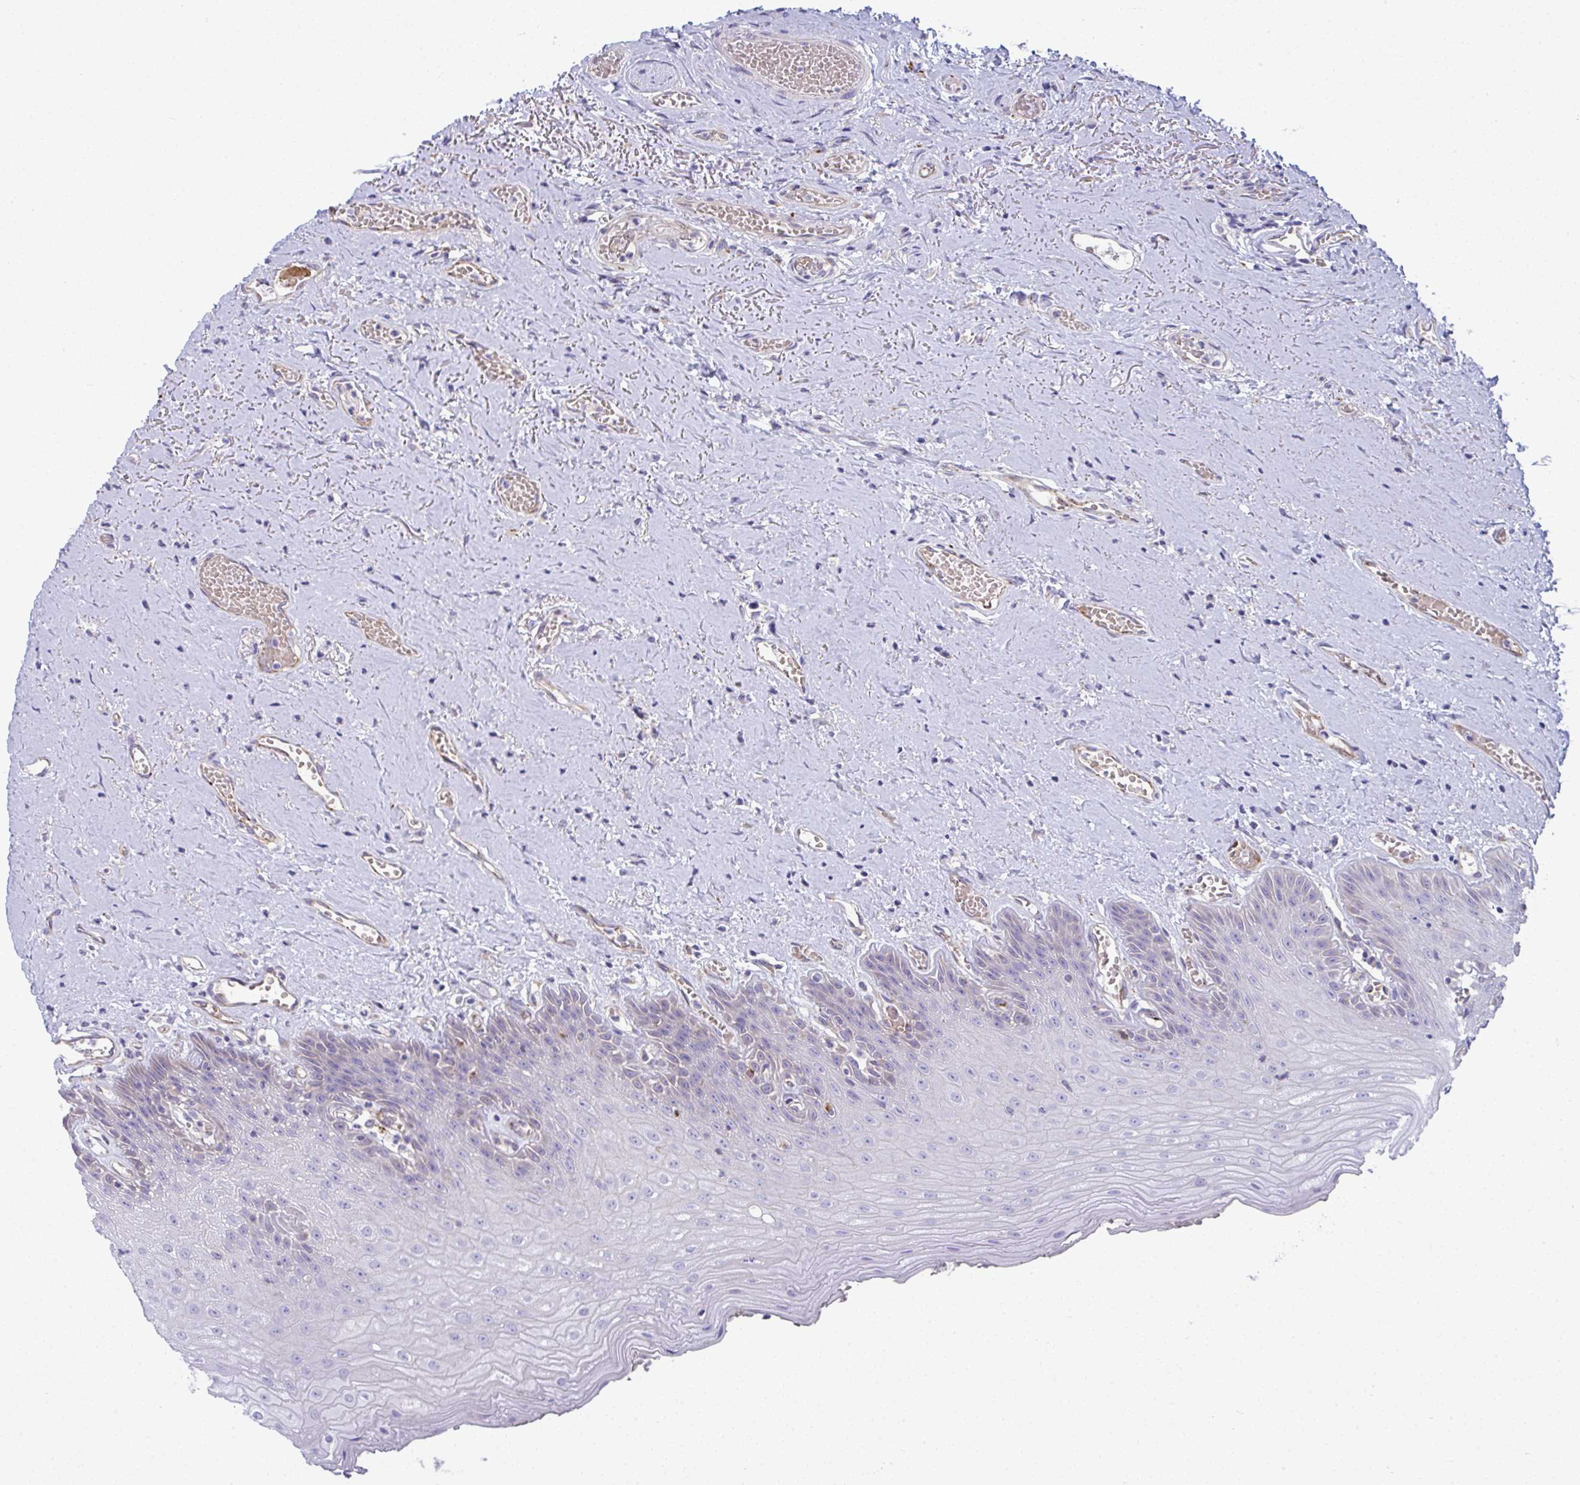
{"staining": {"intensity": "negative", "quantity": "none", "location": "none"}, "tissue": "oral mucosa", "cell_type": "Squamous epithelial cells", "image_type": "normal", "snomed": [{"axis": "morphology", "description": "Normal tissue, NOS"}, {"axis": "morphology", "description": "Squamous cell carcinoma, NOS"}, {"axis": "topography", "description": "Oral tissue"}, {"axis": "topography", "description": "Peripheral nerve tissue"}, {"axis": "topography", "description": "Head-Neck"}], "caption": "Immunohistochemistry of benign oral mucosa demonstrates no positivity in squamous epithelial cells. (DAB (3,3'-diaminobenzidine) immunohistochemistry (IHC), high magnification).", "gene": "TOR1AIP2", "patient": {"sex": "female", "age": 59}}